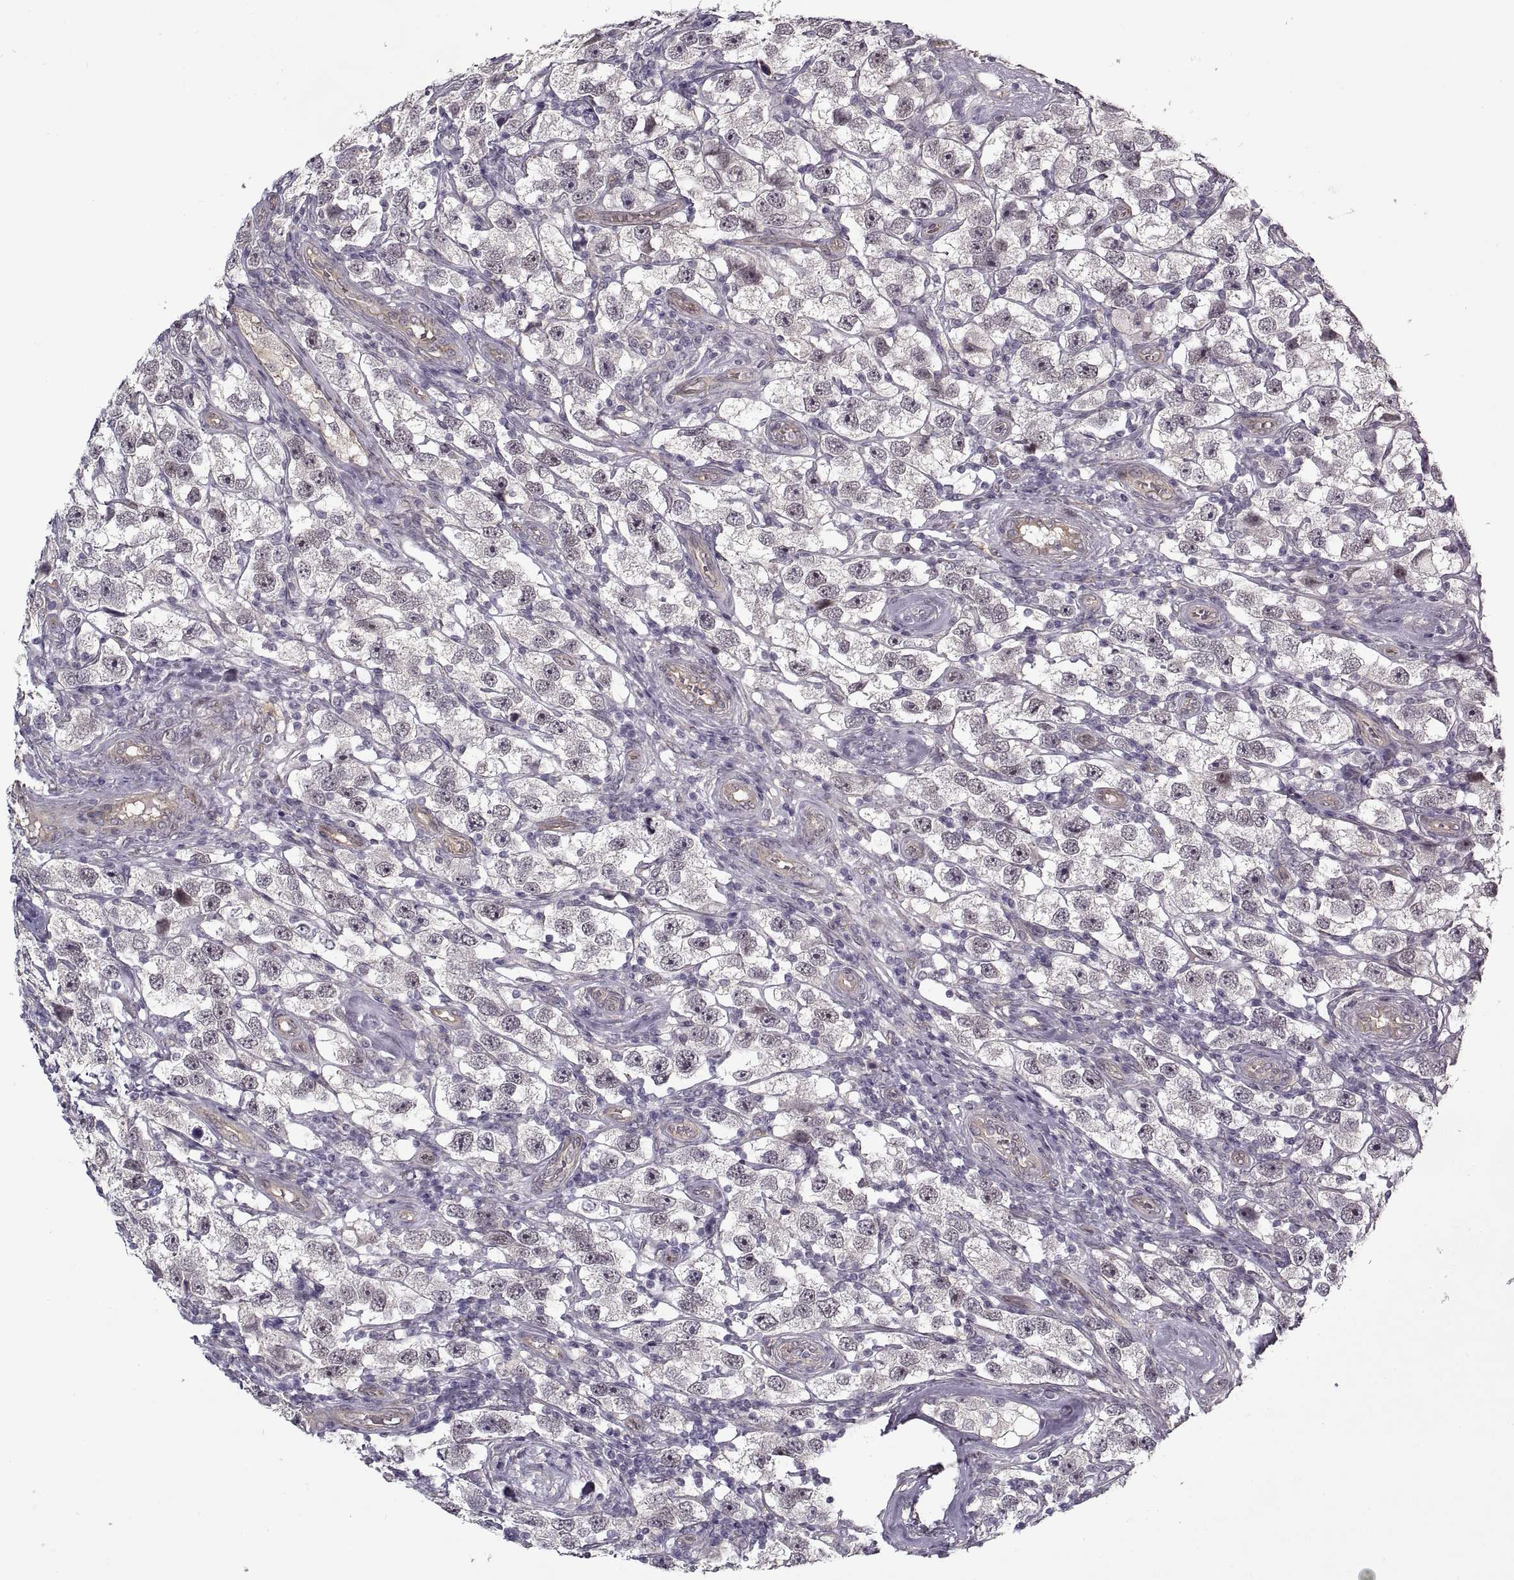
{"staining": {"intensity": "negative", "quantity": "none", "location": "none"}, "tissue": "testis cancer", "cell_type": "Tumor cells", "image_type": "cancer", "snomed": [{"axis": "morphology", "description": "Seminoma, NOS"}, {"axis": "topography", "description": "Testis"}], "caption": "This is an immunohistochemistry (IHC) micrograph of human testis cancer (seminoma). There is no staining in tumor cells.", "gene": "LAMB2", "patient": {"sex": "male", "age": 26}}